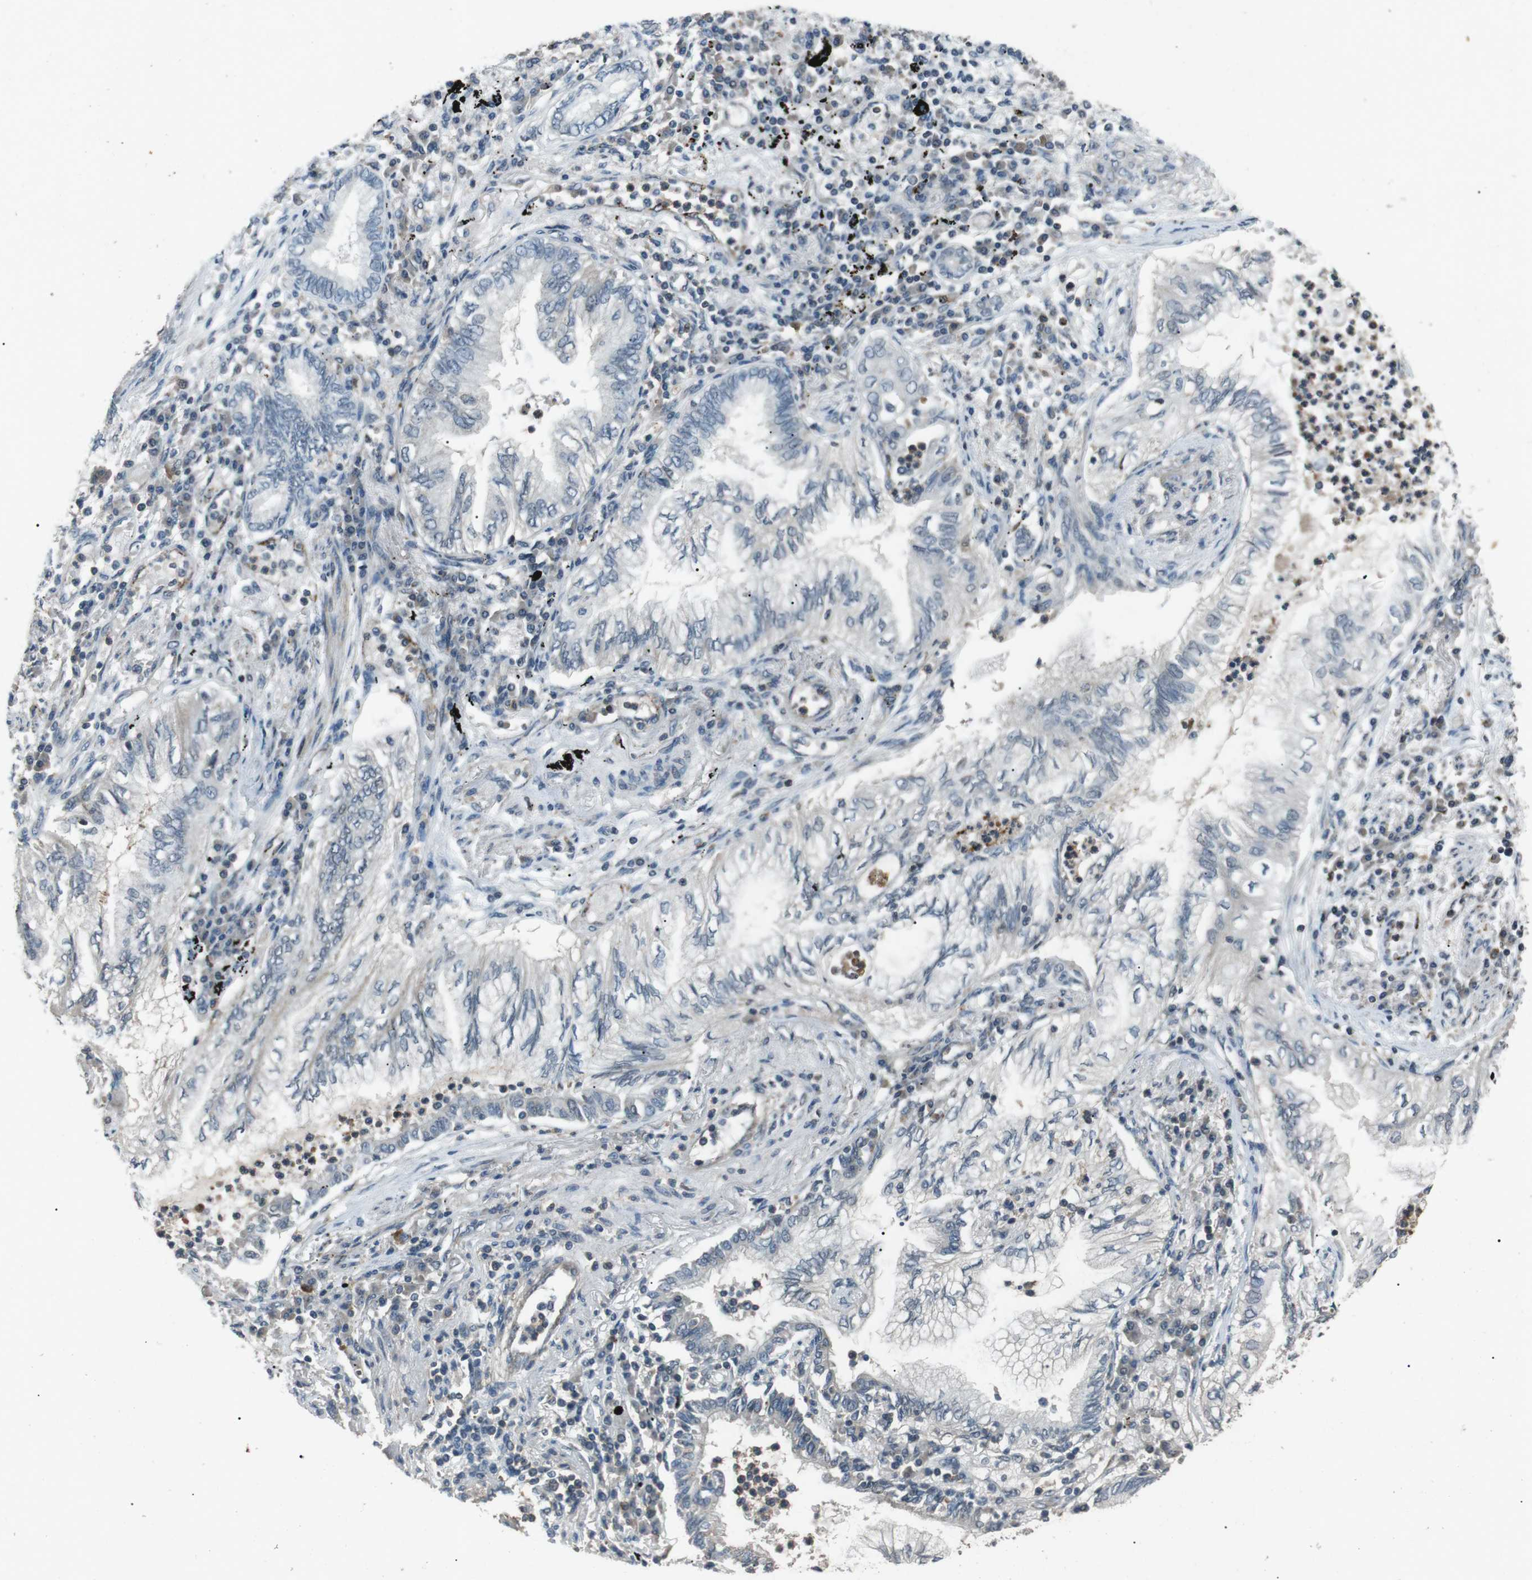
{"staining": {"intensity": "negative", "quantity": "none", "location": "none"}, "tissue": "lung cancer", "cell_type": "Tumor cells", "image_type": "cancer", "snomed": [{"axis": "morphology", "description": "Normal tissue, NOS"}, {"axis": "morphology", "description": "Adenocarcinoma, NOS"}, {"axis": "topography", "description": "Bronchus"}, {"axis": "topography", "description": "Lung"}], "caption": "Tumor cells show no significant protein expression in lung cancer (adenocarcinoma).", "gene": "NEK7", "patient": {"sex": "female", "age": 70}}